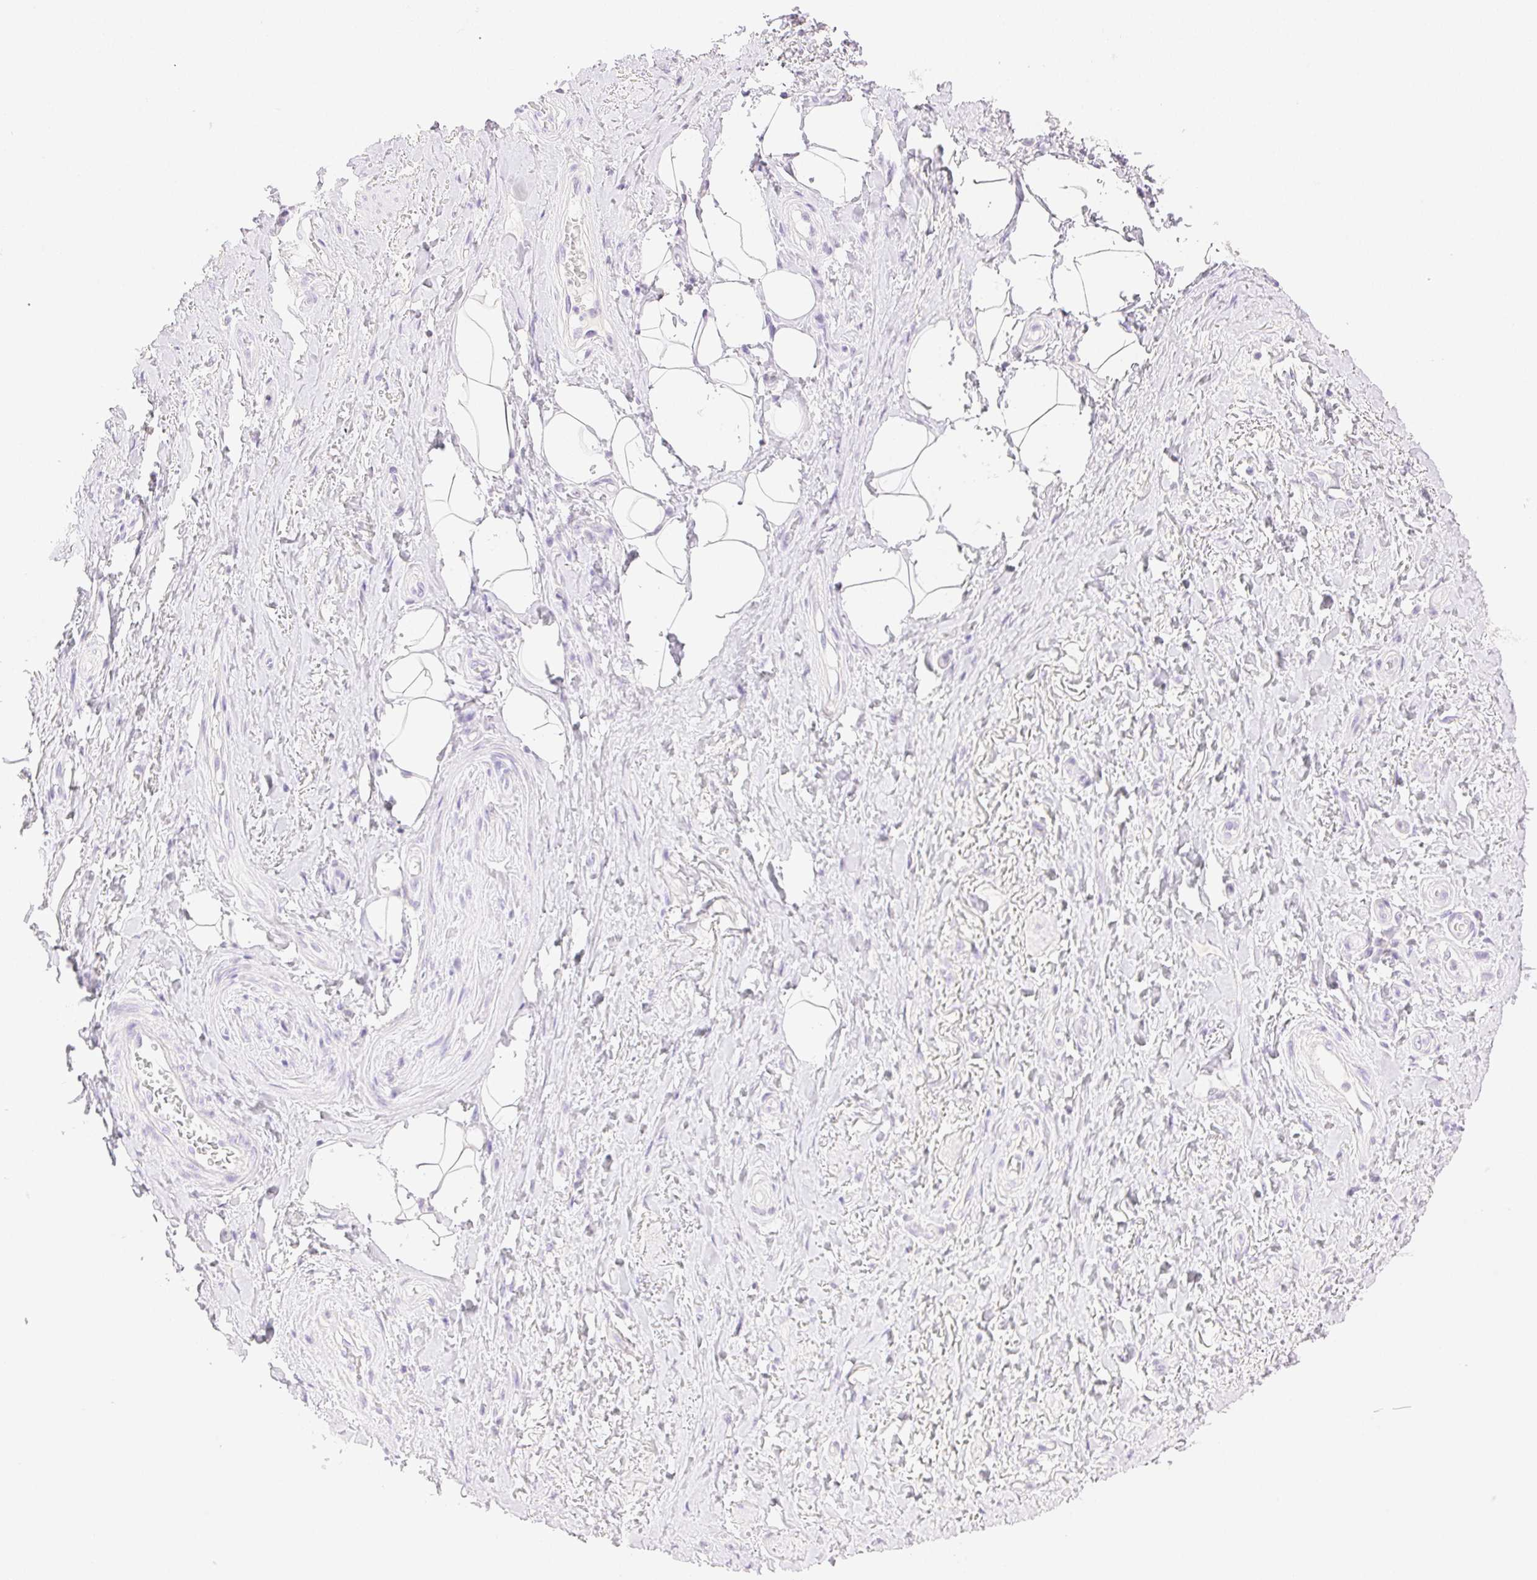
{"staining": {"intensity": "negative", "quantity": "none", "location": "none"}, "tissue": "adipose tissue", "cell_type": "Adipocytes", "image_type": "normal", "snomed": [{"axis": "morphology", "description": "Normal tissue, NOS"}, {"axis": "topography", "description": "Anal"}, {"axis": "topography", "description": "Peripheral nerve tissue"}], "caption": "High magnification brightfield microscopy of normal adipose tissue stained with DAB (brown) and counterstained with hematoxylin (blue): adipocytes show no significant positivity. Brightfield microscopy of immunohistochemistry stained with DAB (3,3'-diaminobenzidine) (brown) and hematoxylin (blue), captured at high magnification.", "gene": "SPACA4", "patient": {"sex": "male", "age": 53}}